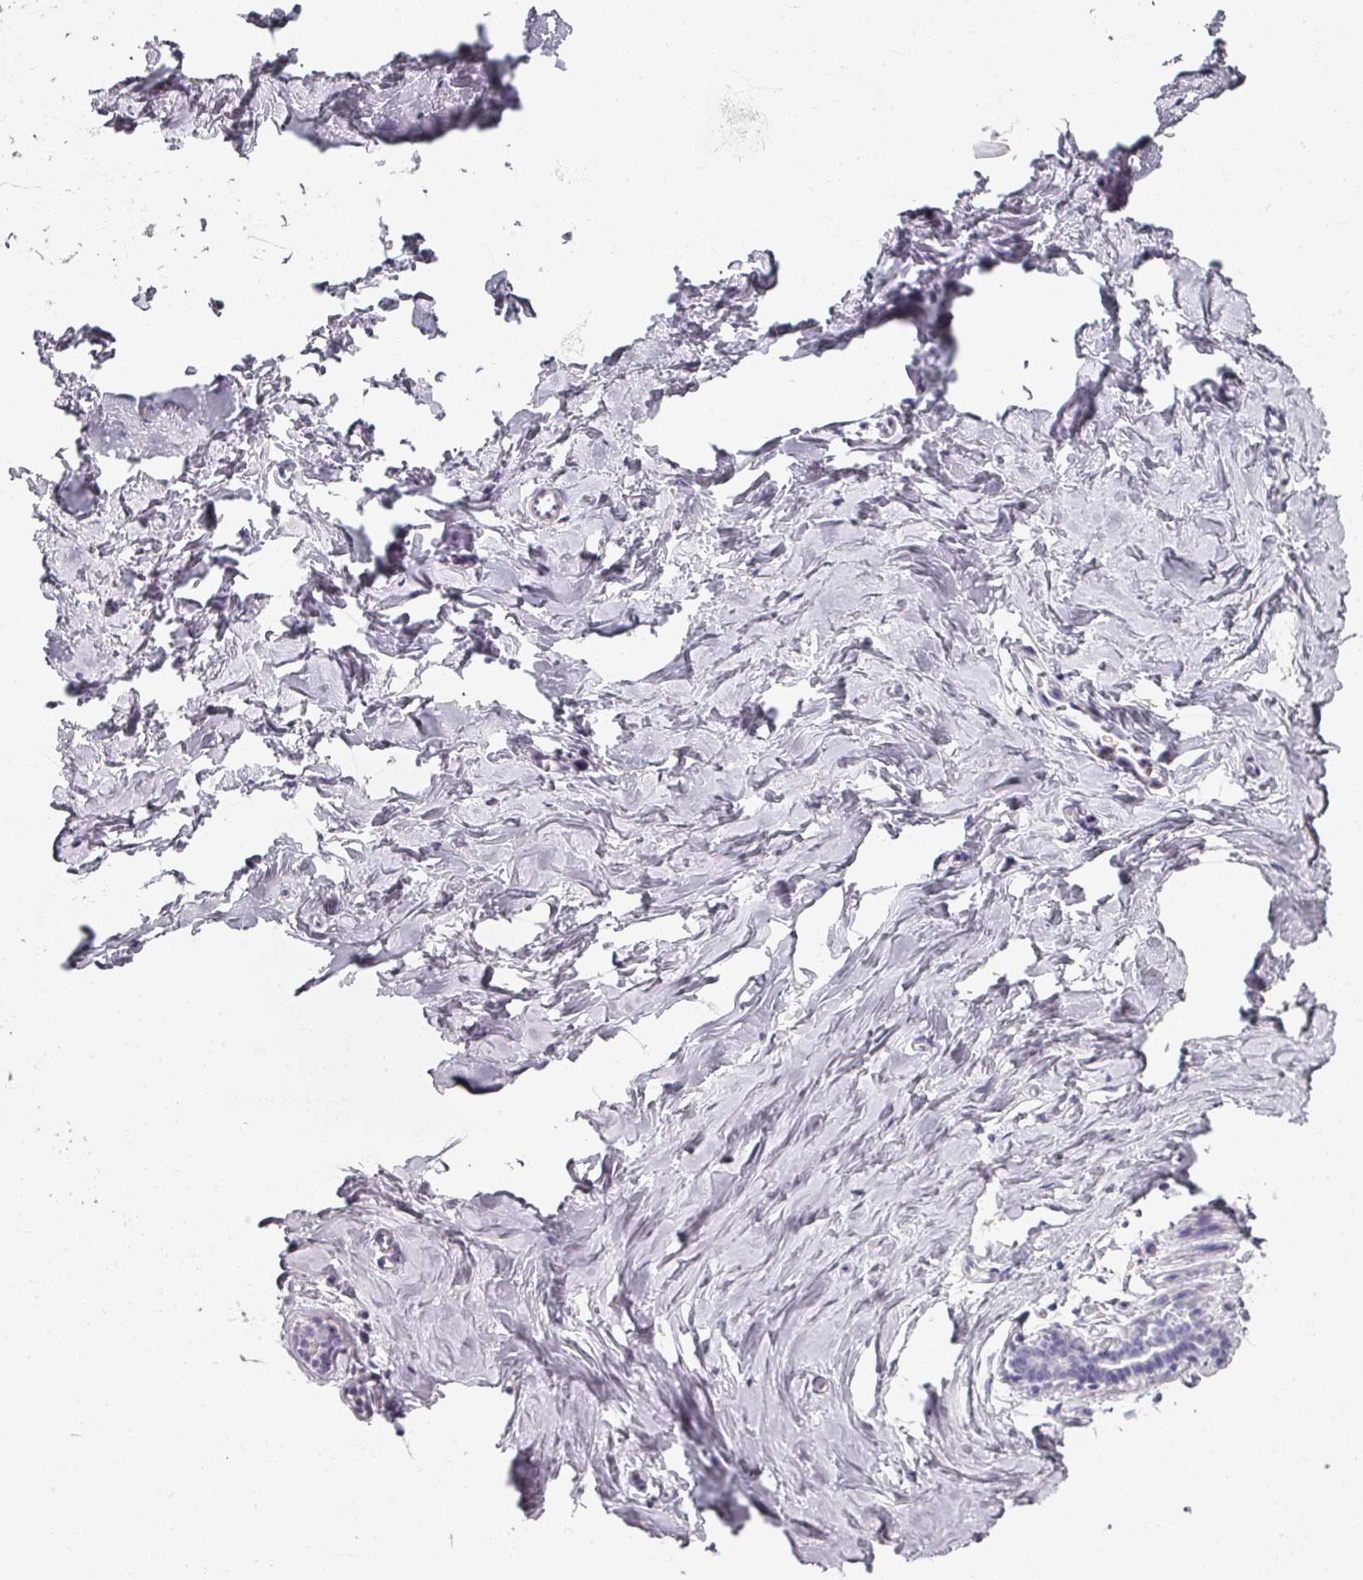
{"staining": {"intensity": "negative", "quantity": "none", "location": "none"}, "tissue": "breast", "cell_type": "Adipocytes", "image_type": "normal", "snomed": [{"axis": "morphology", "description": "Normal tissue, NOS"}, {"axis": "topography", "description": "Breast"}], "caption": "DAB (3,3'-diaminobenzidine) immunohistochemical staining of normal breast reveals no significant staining in adipocytes. (Stains: DAB (3,3'-diaminobenzidine) immunohistochemistry (IHC) with hematoxylin counter stain, Microscopy: brightfield microscopy at high magnification).", "gene": "REG3A", "patient": {"sex": "female", "age": 23}}